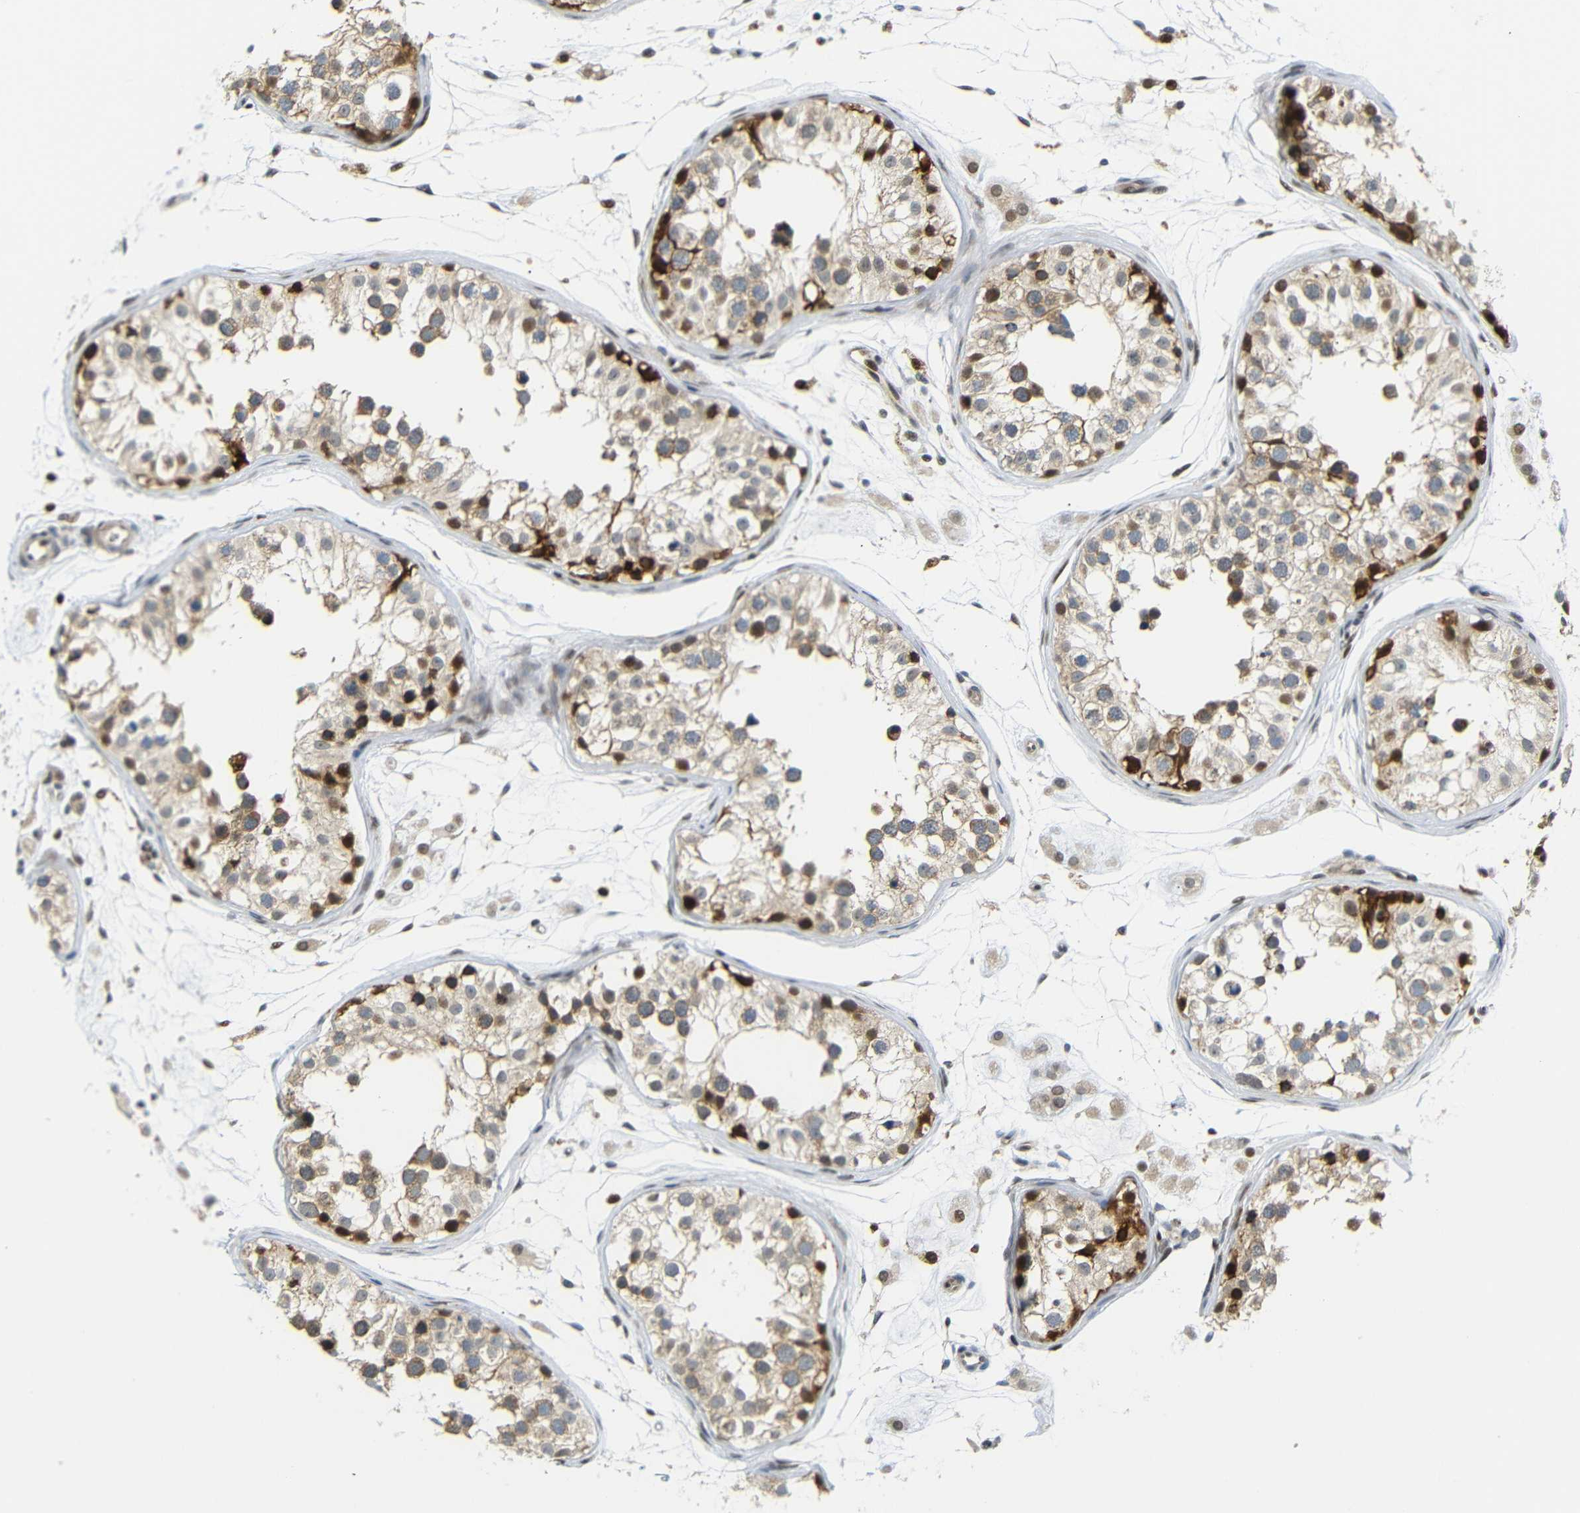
{"staining": {"intensity": "moderate", "quantity": ">75%", "location": "cytoplasmic/membranous"}, "tissue": "testis", "cell_type": "Cells in seminiferous ducts", "image_type": "normal", "snomed": [{"axis": "morphology", "description": "Normal tissue, NOS"}, {"axis": "morphology", "description": "Adenocarcinoma, metastatic, NOS"}, {"axis": "topography", "description": "Testis"}], "caption": "This is a photomicrograph of IHC staining of benign testis, which shows moderate expression in the cytoplasmic/membranous of cells in seminiferous ducts.", "gene": "SPCS2", "patient": {"sex": "male", "age": 26}}